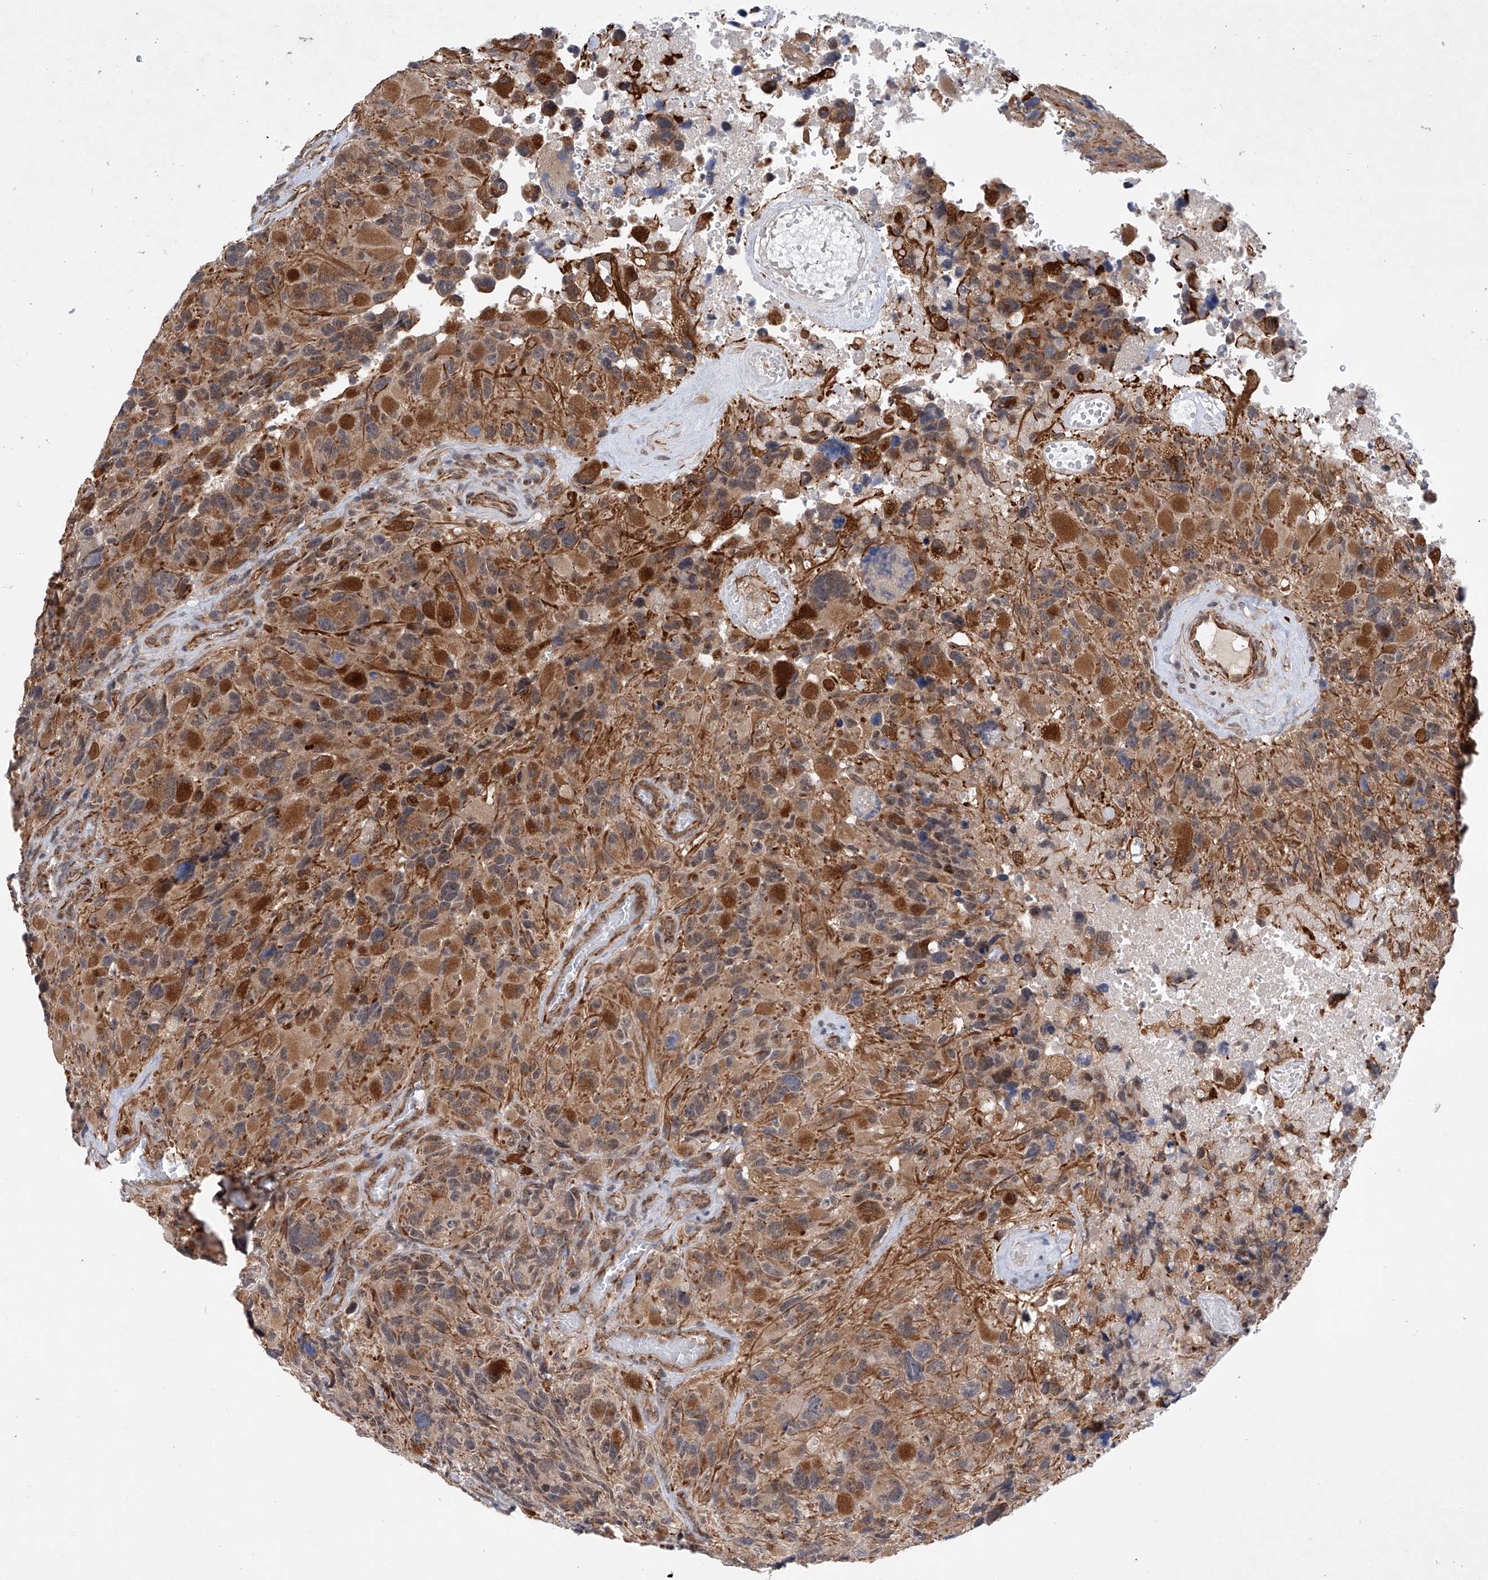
{"staining": {"intensity": "moderate", "quantity": "<25%", "location": "cytoplasmic/membranous"}, "tissue": "glioma", "cell_type": "Tumor cells", "image_type": "cancer", "snomed": [{"axis": "morphology", "description": "Glioma, malignant, High grade"}, {"axis": "topography", "description": "Brain"}], "caption": "The micrograph shows staining of glioma, revealing moderate cytoplasmic/membranous protein staining (brown color) within tumor cells. Using DAB (3,3'-diaminobenzidine) (brown) and hematoxylin (blue) stains, captured at high magnification using brightfield microscopy.", "gene": "AMD1", "patient": {"sex": "male", "age": 69}}